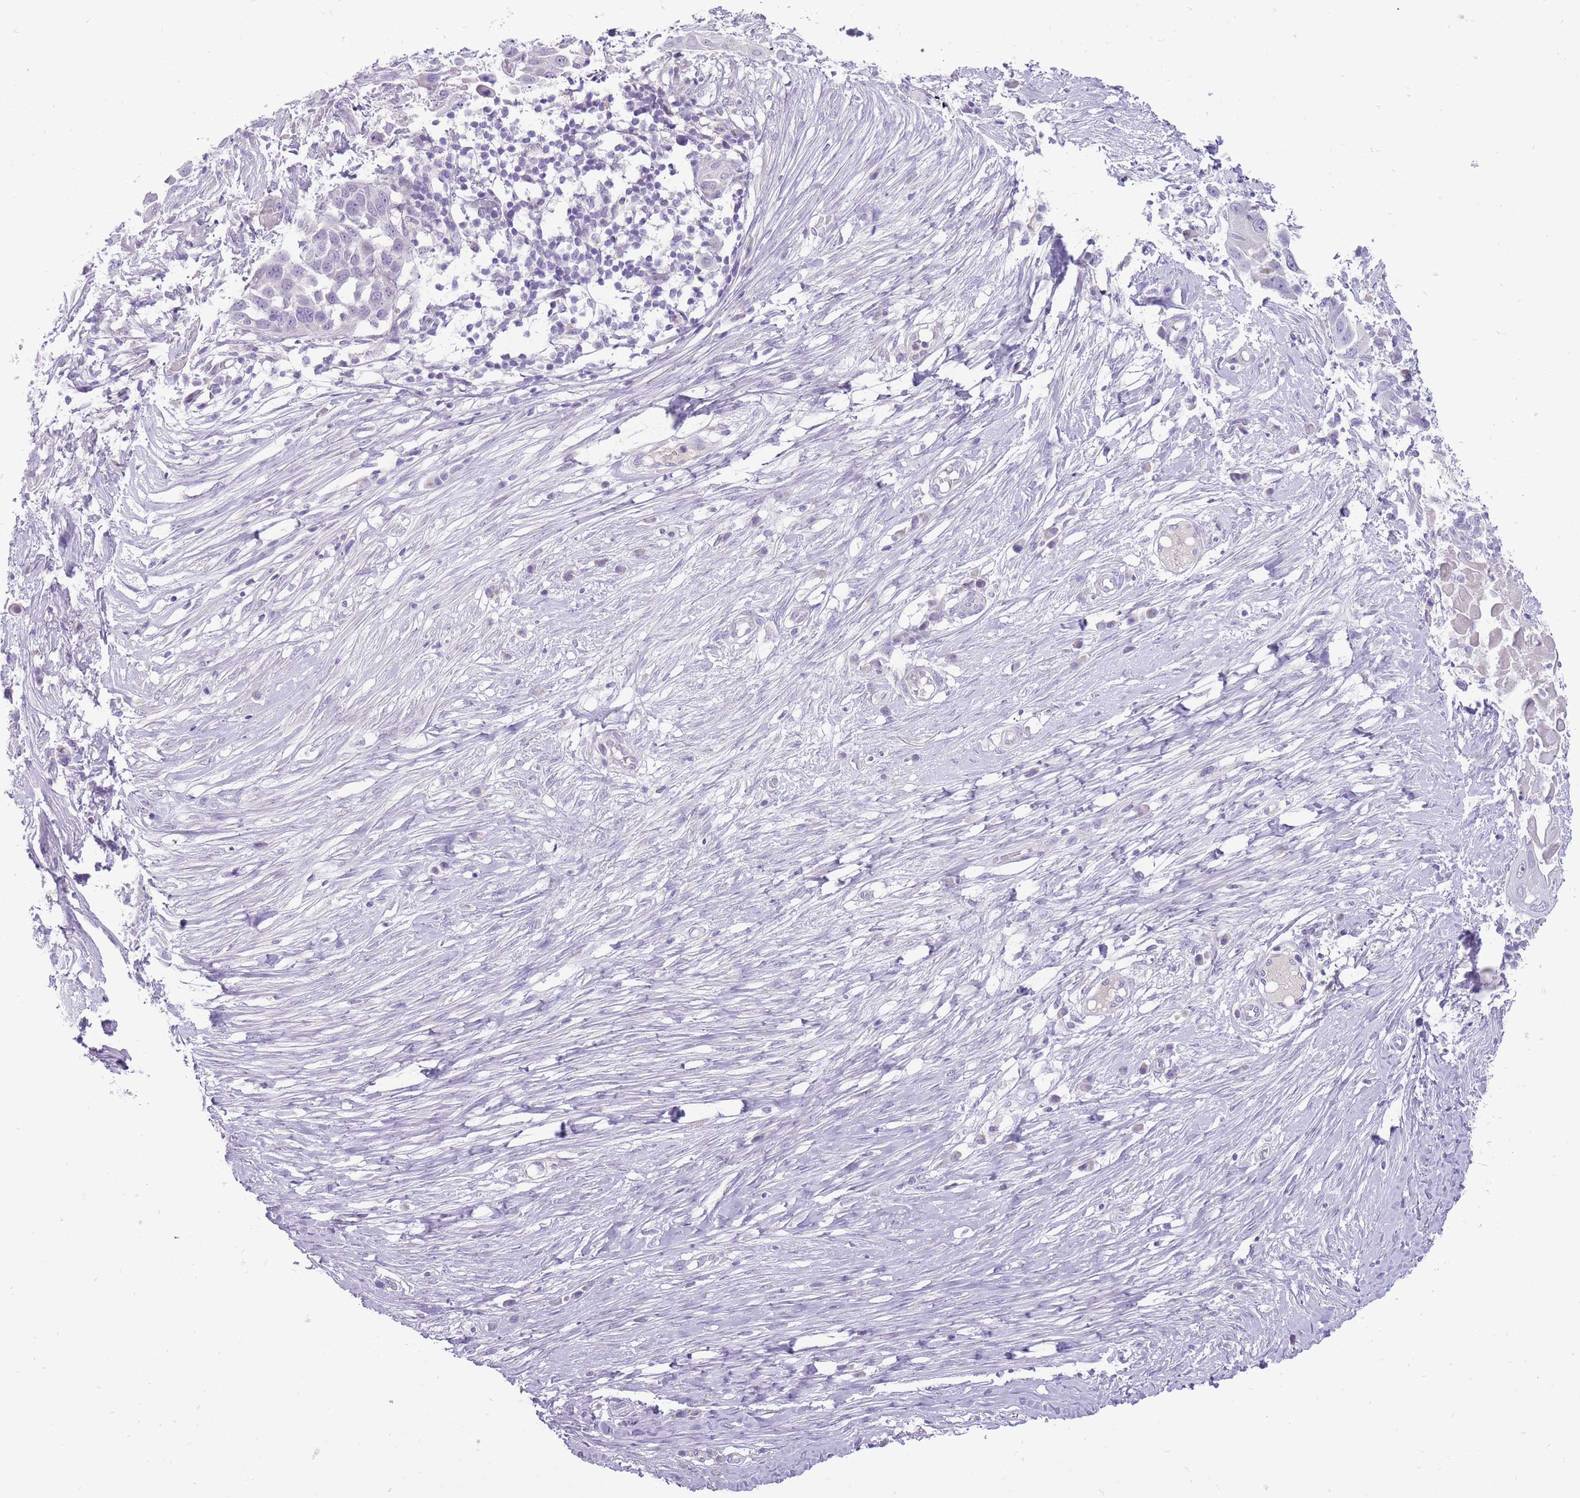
{"staining": {"intensity": "negative", "quantity": "none", "location": "none"}, "tissue": "skin cancer", "cell_type": "Tumor cells", "image_type": "cancer", "snomed": [{"axis": "morphology", "description": "Squamous cell carcinoma, NOS"}, {"axis": "topography", "description": "Skin"}], "caption": "DAB immunohistochemical staining of human squamous cell carcinoma (skin) reveals no significant positivity in tumor cells.", "gene": "ERICH4", "patient": {"sex": "female", "age": 44}}